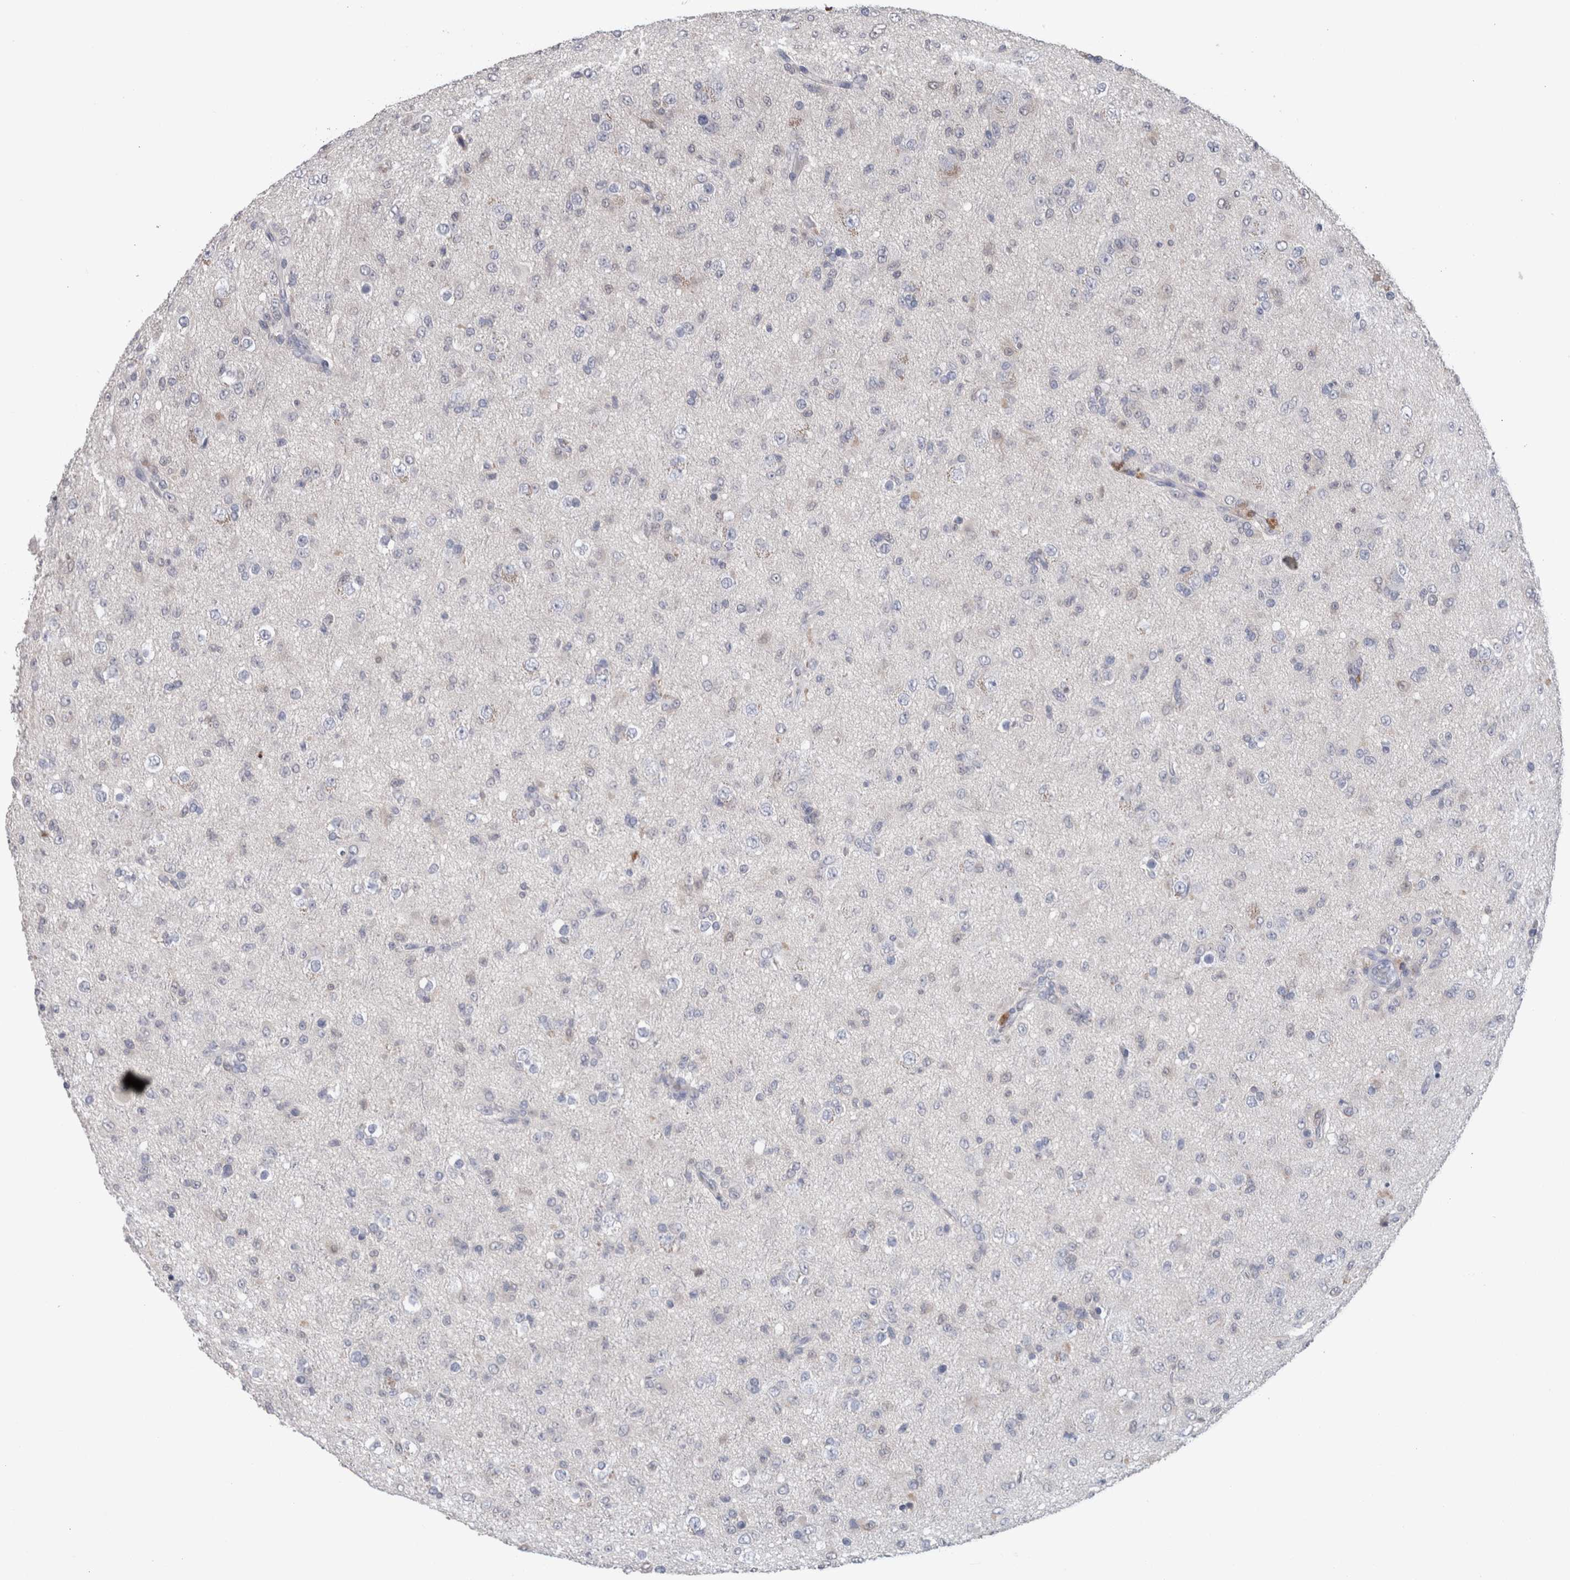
{"staining": {"intensity": "negative", "quantity": "none", "location": "none"}, "tissue": "glioma", "cell_type": "Tumor cells", "image_type": "cancer", "snomed": [{"axis": "morphology", "description": "Glioma, malignant, Low grade"}, {"axis": "topography", "description": "Brain"}], "caption": "This is a histopathology image of immunohistochemistry (IHC) staining of low-grade glioma (malignant), which shows no expression in tumor cells.", "gene": "CA8", "patient": {"sex": "male", "age": 65}}